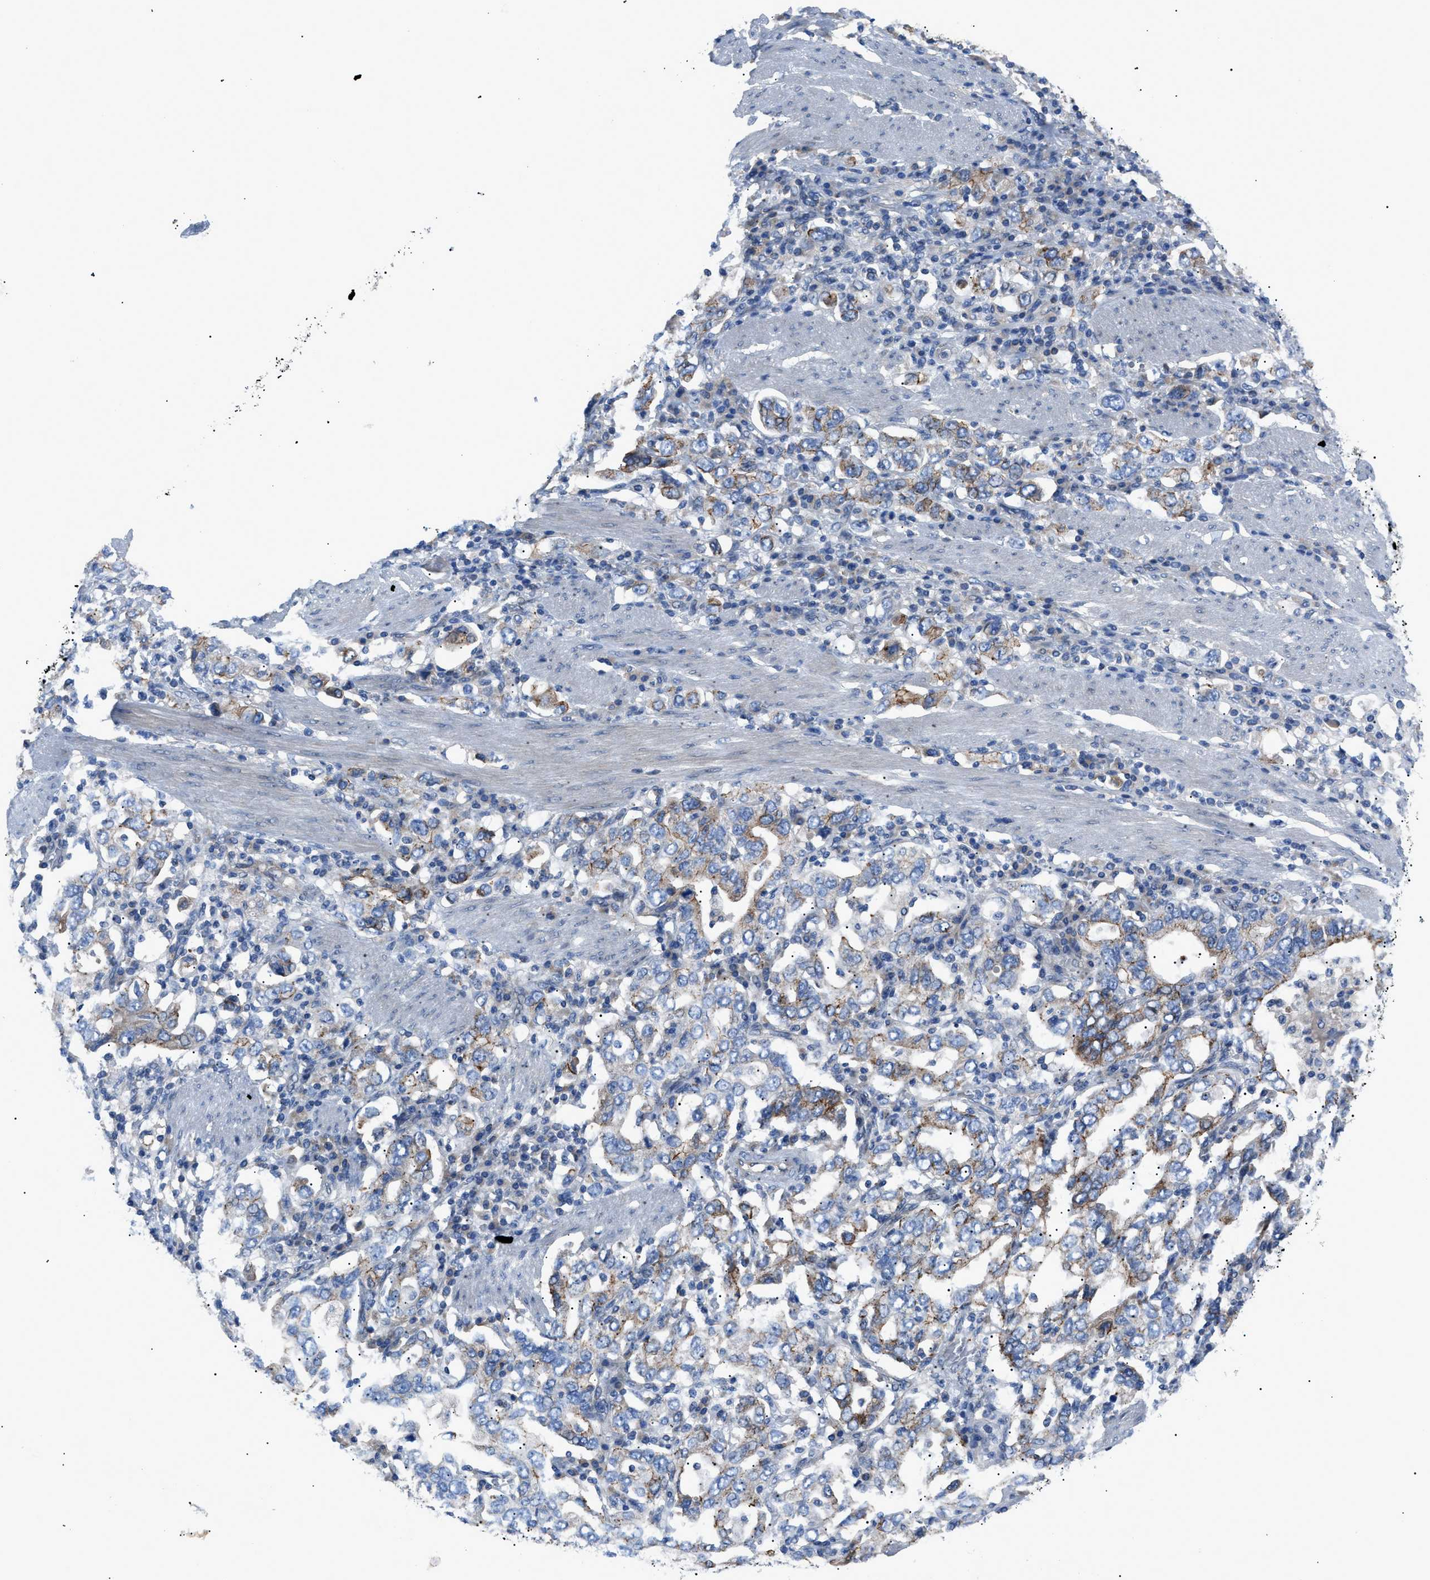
{"staining": {"intensity": "moderate", "quantity": "<25%", "location": "cytoplasmic/membranous"}, "tissue": "stomach cancer", "cell_type": "Tumor cells", "image_type": "cancer", "snomed": [{"axis": "morphology", "description": "Adenocarcinoma, NOS"}, {"axis": "topography", "description": "Stomach, upper"}], "caption": "Tumor cells demonstrate low levels of moderate cytoplasmic/membranous expression in approximately <25% of cells in adenocarcinoma (stomach).", "gene": "ZDHHC24", "patient": {"sex": "male", "age": 62}}